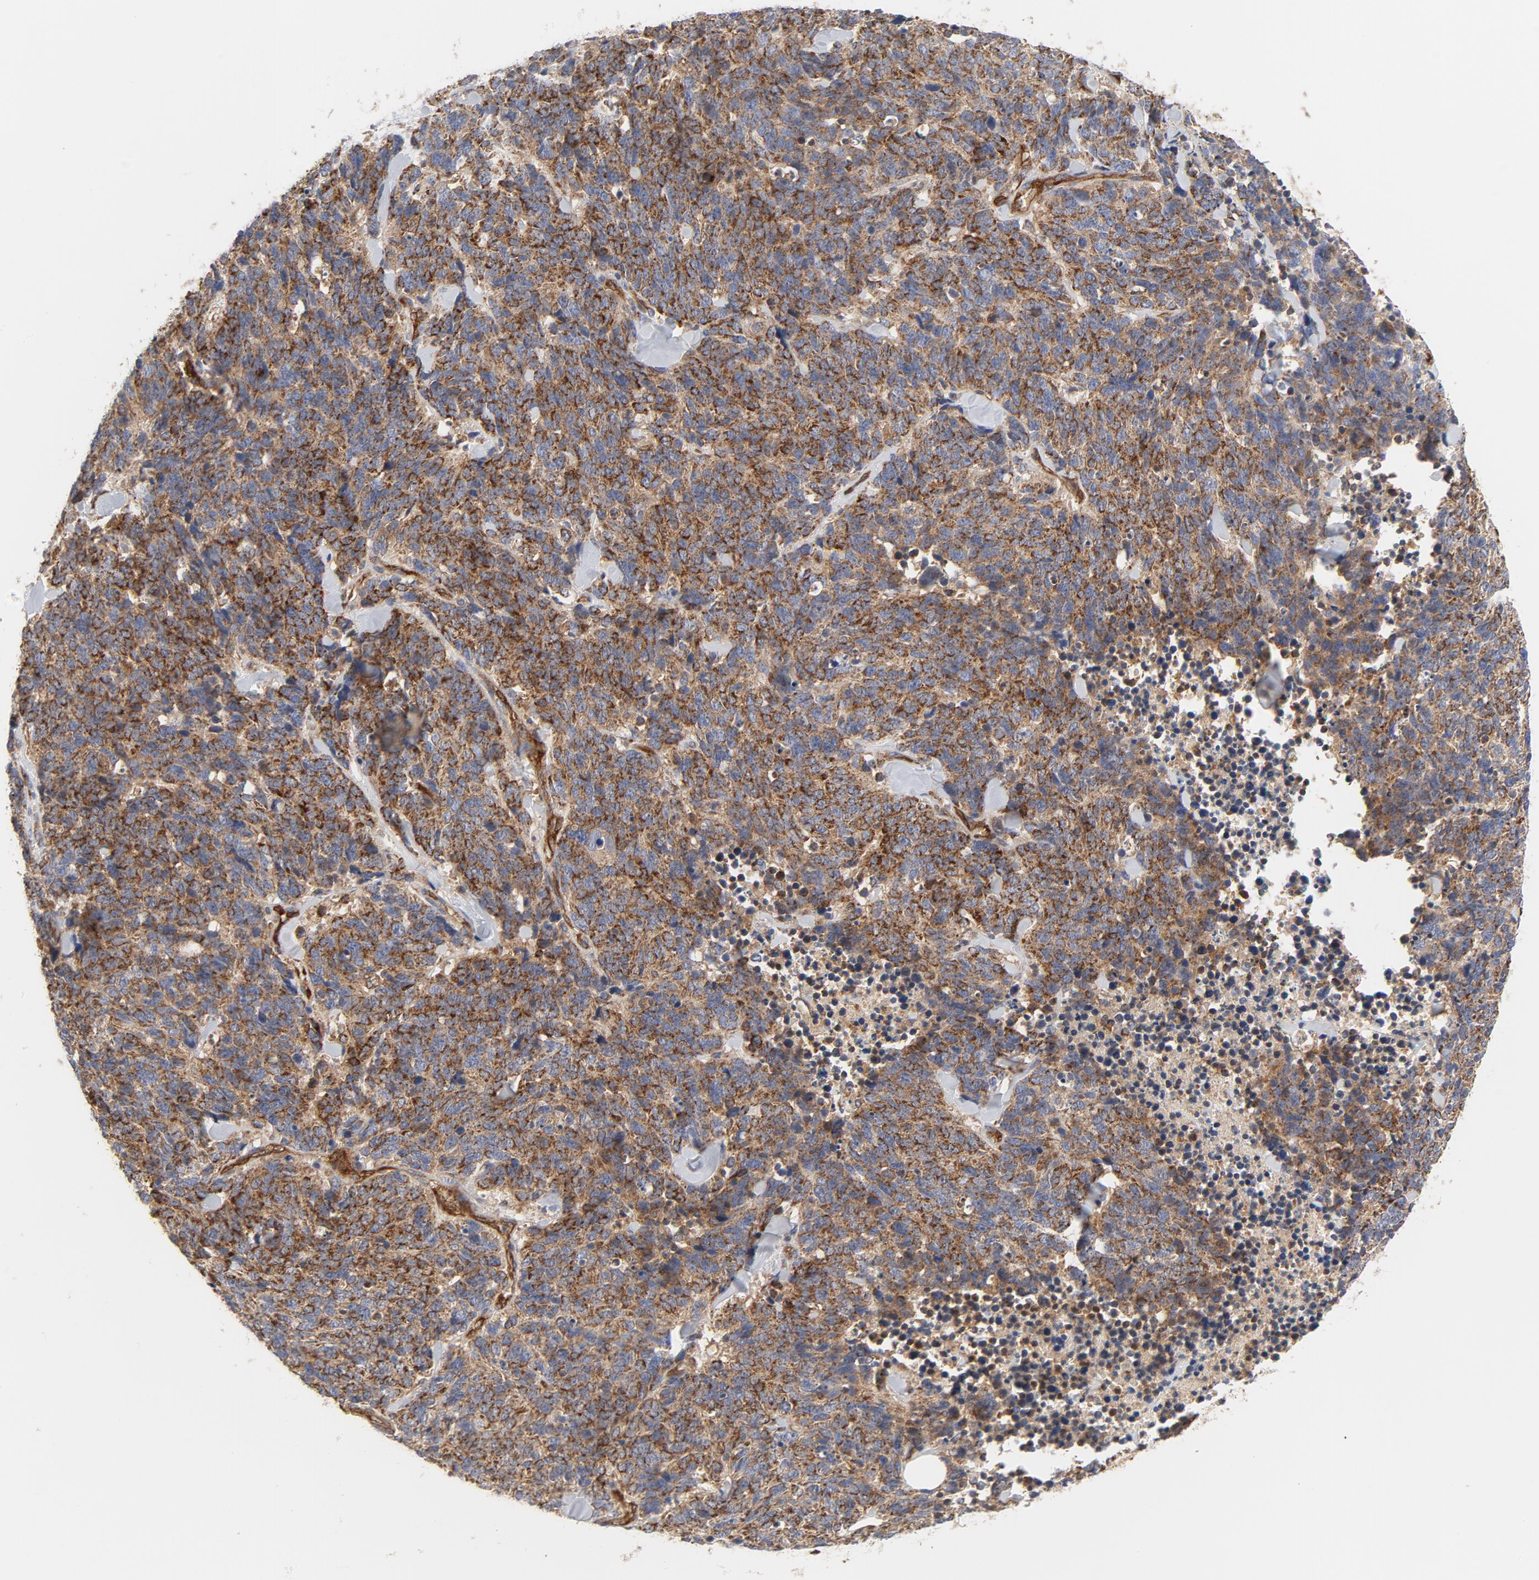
{"staining": {"intensity": "strong", "quantity": ">75%", "location": "cytoplasmic/membranous"}, "tissue": "lung cancer", "cell_type": "Tumor cells", "image_type": "cancer", "snomed": [{"axis": "morphology", "description": "Neoplasm, malignant, NOS"}, {"axis": "topography", "description": "Lung"}], "caption": "Immunohistochemistry (DAB (3,3'-diaminobenzidine)) staining of human lung cancer (neoplasm (malignant)) displays strong cytoplasmic/membranous protein expression in approximately >75% of tumor cells.", "gene": "RAPGEF4", "patient": {"sex": "female", "age": 58}}